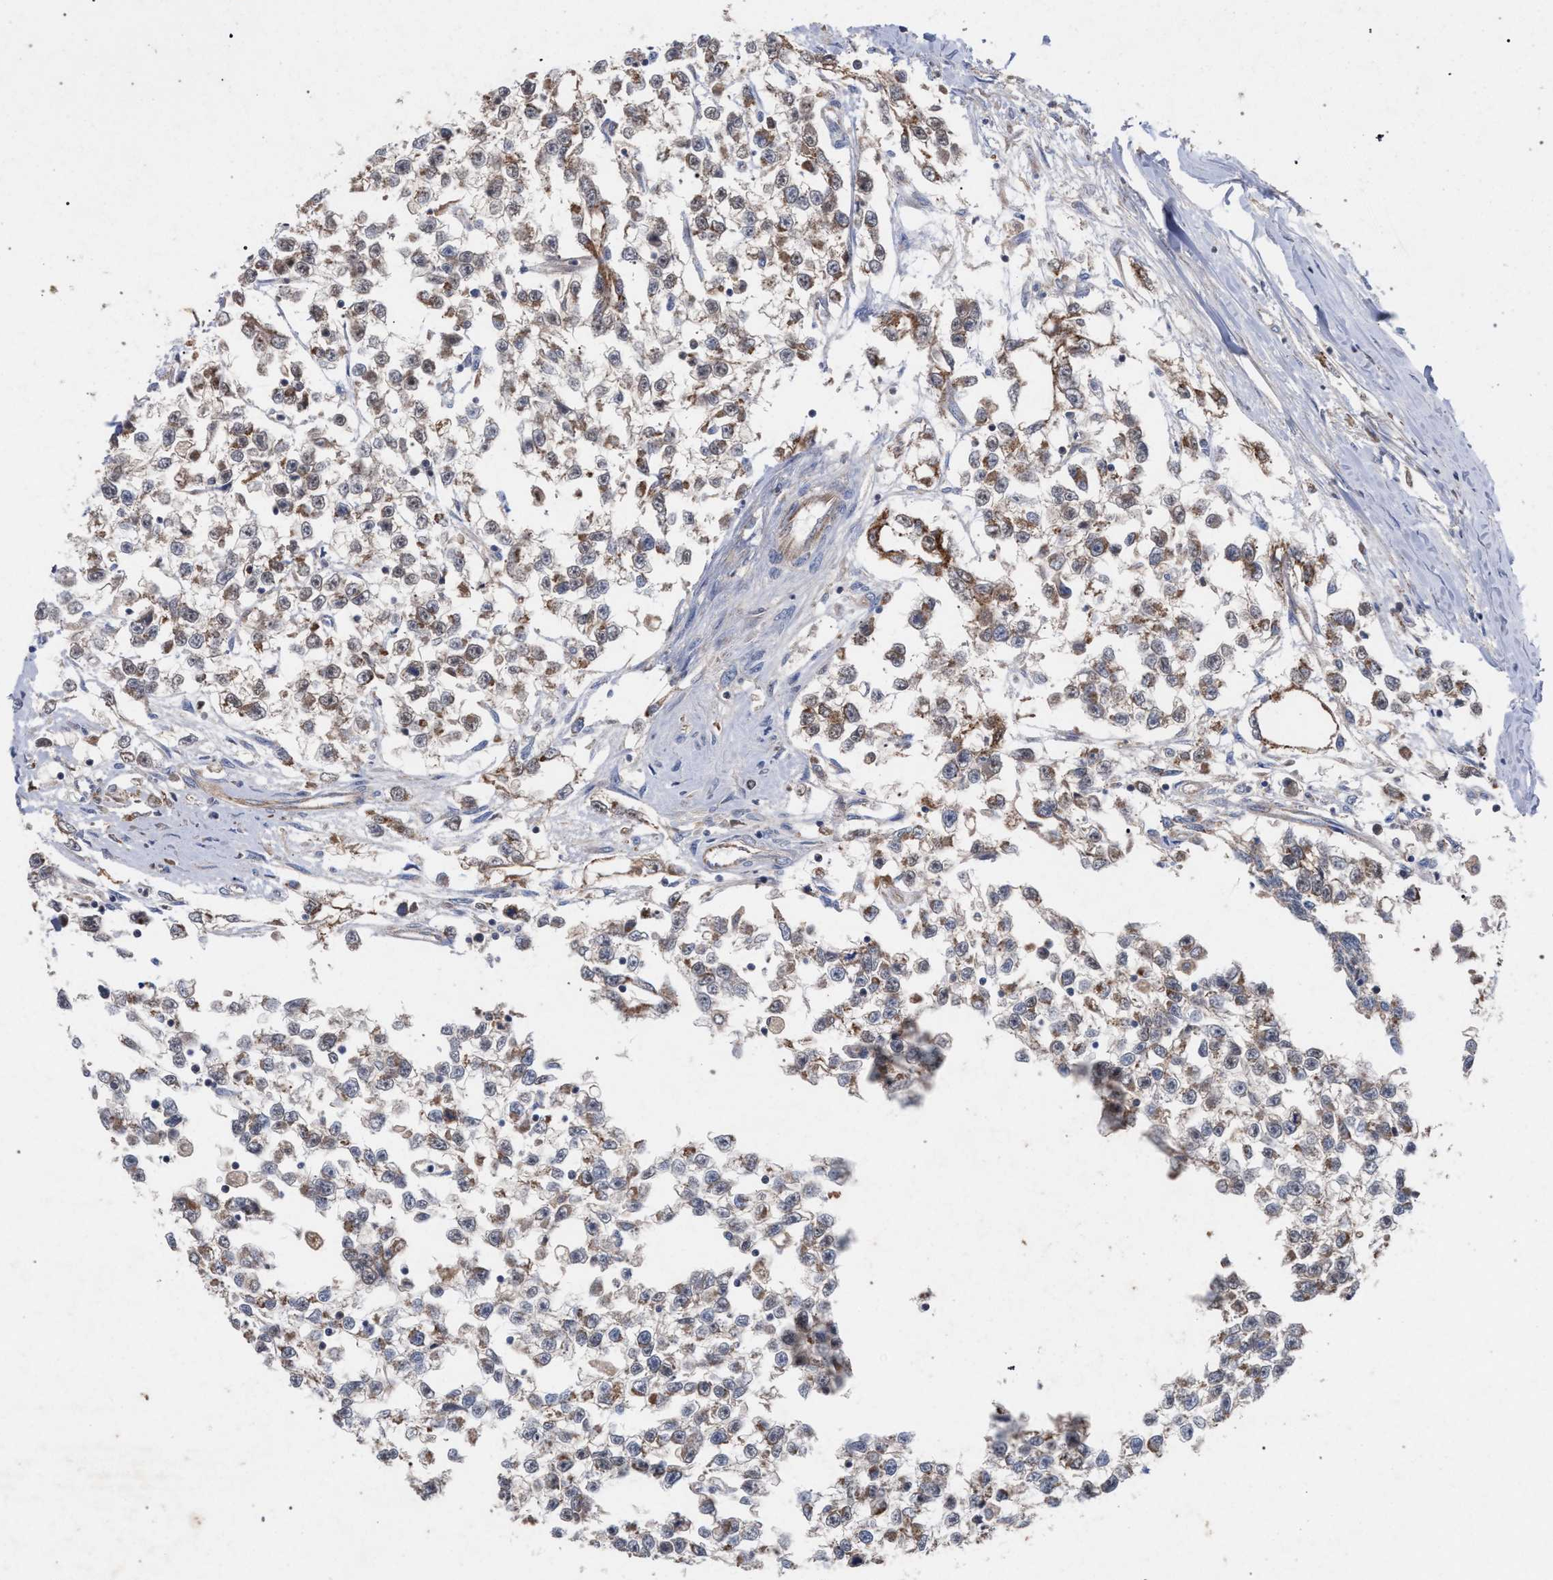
{"staining": {"intensity": "weak", "quantity": ">75%", "location": "cytoplasmic/membranous"}, "tissue": "testis cancer", "cell_type": "Tumor cells", "image_type": "cancer", "snomed": [{"axis": "morphology", "description": "Seminoma, NOS"}, {"axis": "morphology", "description": "Carcinoma, Embryonal, NOS"}, {"axis": "topography", "description": "Testis"}], "caption": "Testis cancer (embryonal carcinoma) stained with DAB (3,3'-diaminobenzidine) IHC exhibits low levels of weak cytoplasmic/membranous expression in about >75% of tumor cells.", "gene": "BCL2L12", "patient": {"sex": "male", "age": 51}}